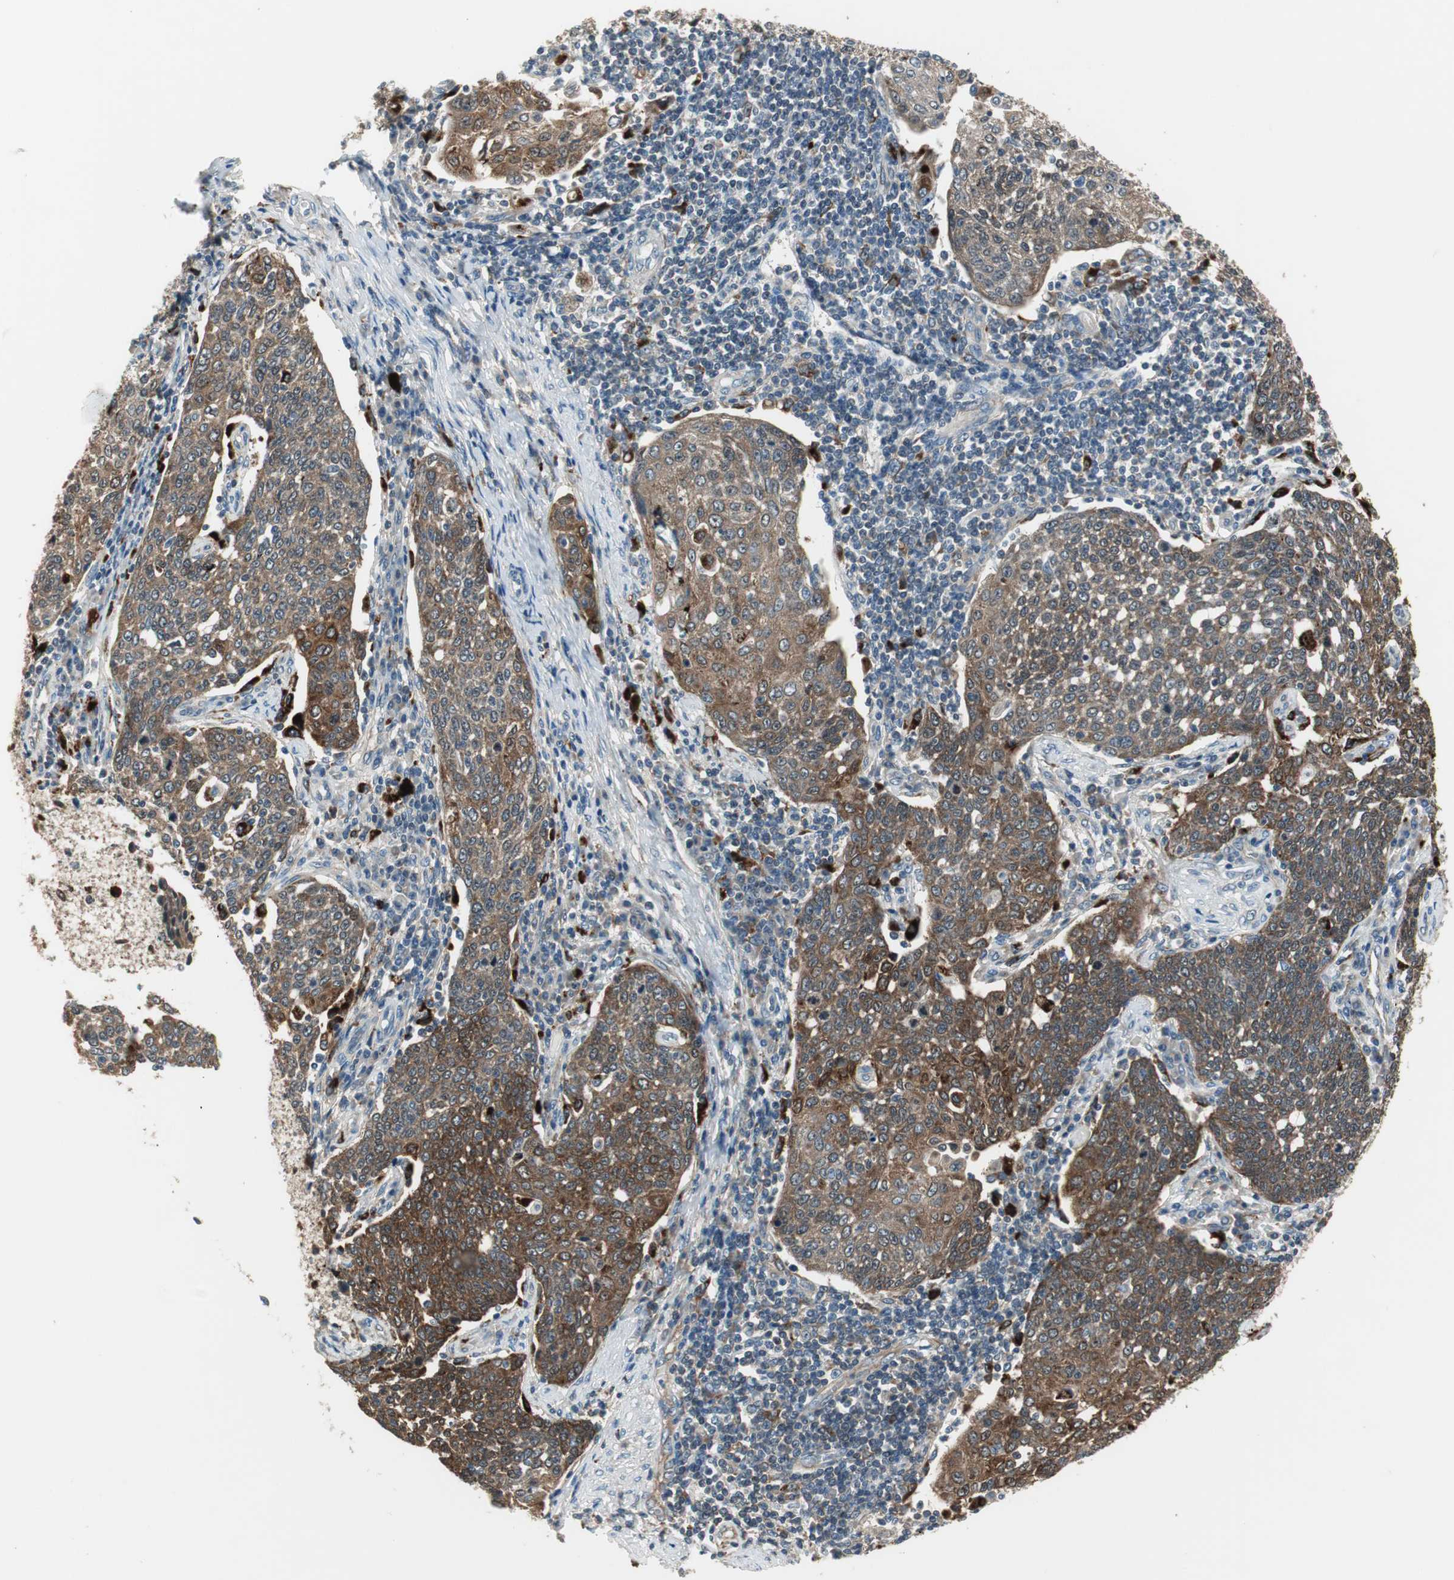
{"staining": {"intensity": "moderate", "quantity": ">75%", "location": "cytoplasmic/membranous"}, "tissue": "cervical cancer", "cell_type": "Tumor cells", "image_type": "cancer", "snomed": [{"axis": "morphology", "description": "Squamous cell carcinoma, NOS"}, {"axis": "topography", "description": "Cervix"}], "caption": "Human cervical squamous cell carcinoma stained for a protein (brown) shows moderate cytoplasmic/membranous positive expression in approximately >75% of tumor cells.", "gene": "NCK1", "patient": {"sex": "female", "age": 34}}